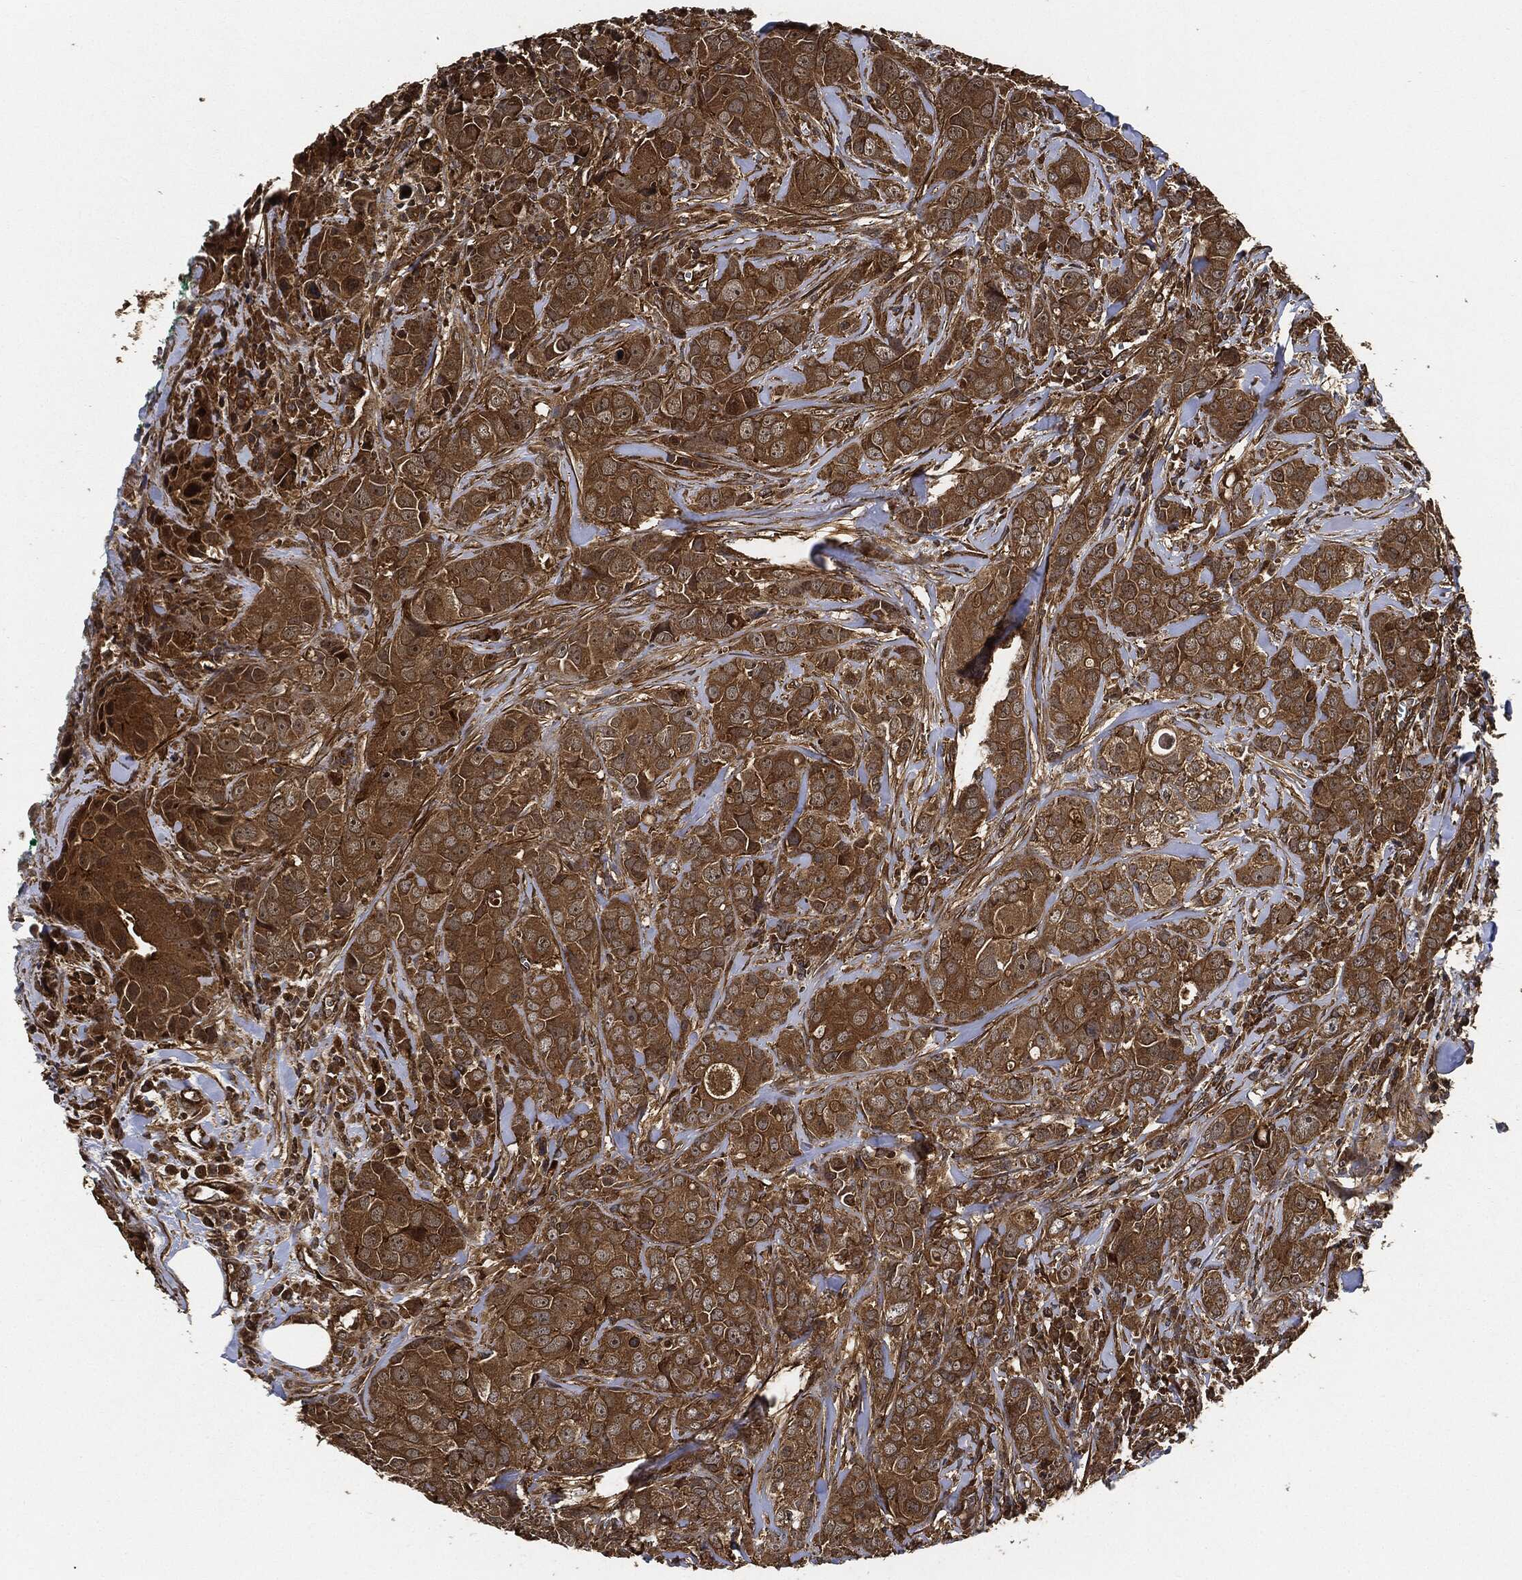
{"staining": {"intensity": "strong", "quantity": ">75%", "location": "cytoplasmic/membranous"}, "tissue": "breast cancer", "cell_type": "Tumor cells", "image_type": "cancer", "snomed": [{"axis": "morphology", "description": "Duct carcinoma"}, {"axis": "topography", "description": "Breast"}], "caption": "About >75% of tumor cells in breast intraductal carcinoma display strong cytoplasmic/membranous protein staining as visualized by brown immunohistochemical staining.", "gene": "CEP290", "patient": {"sex": "female", "age": 43}}